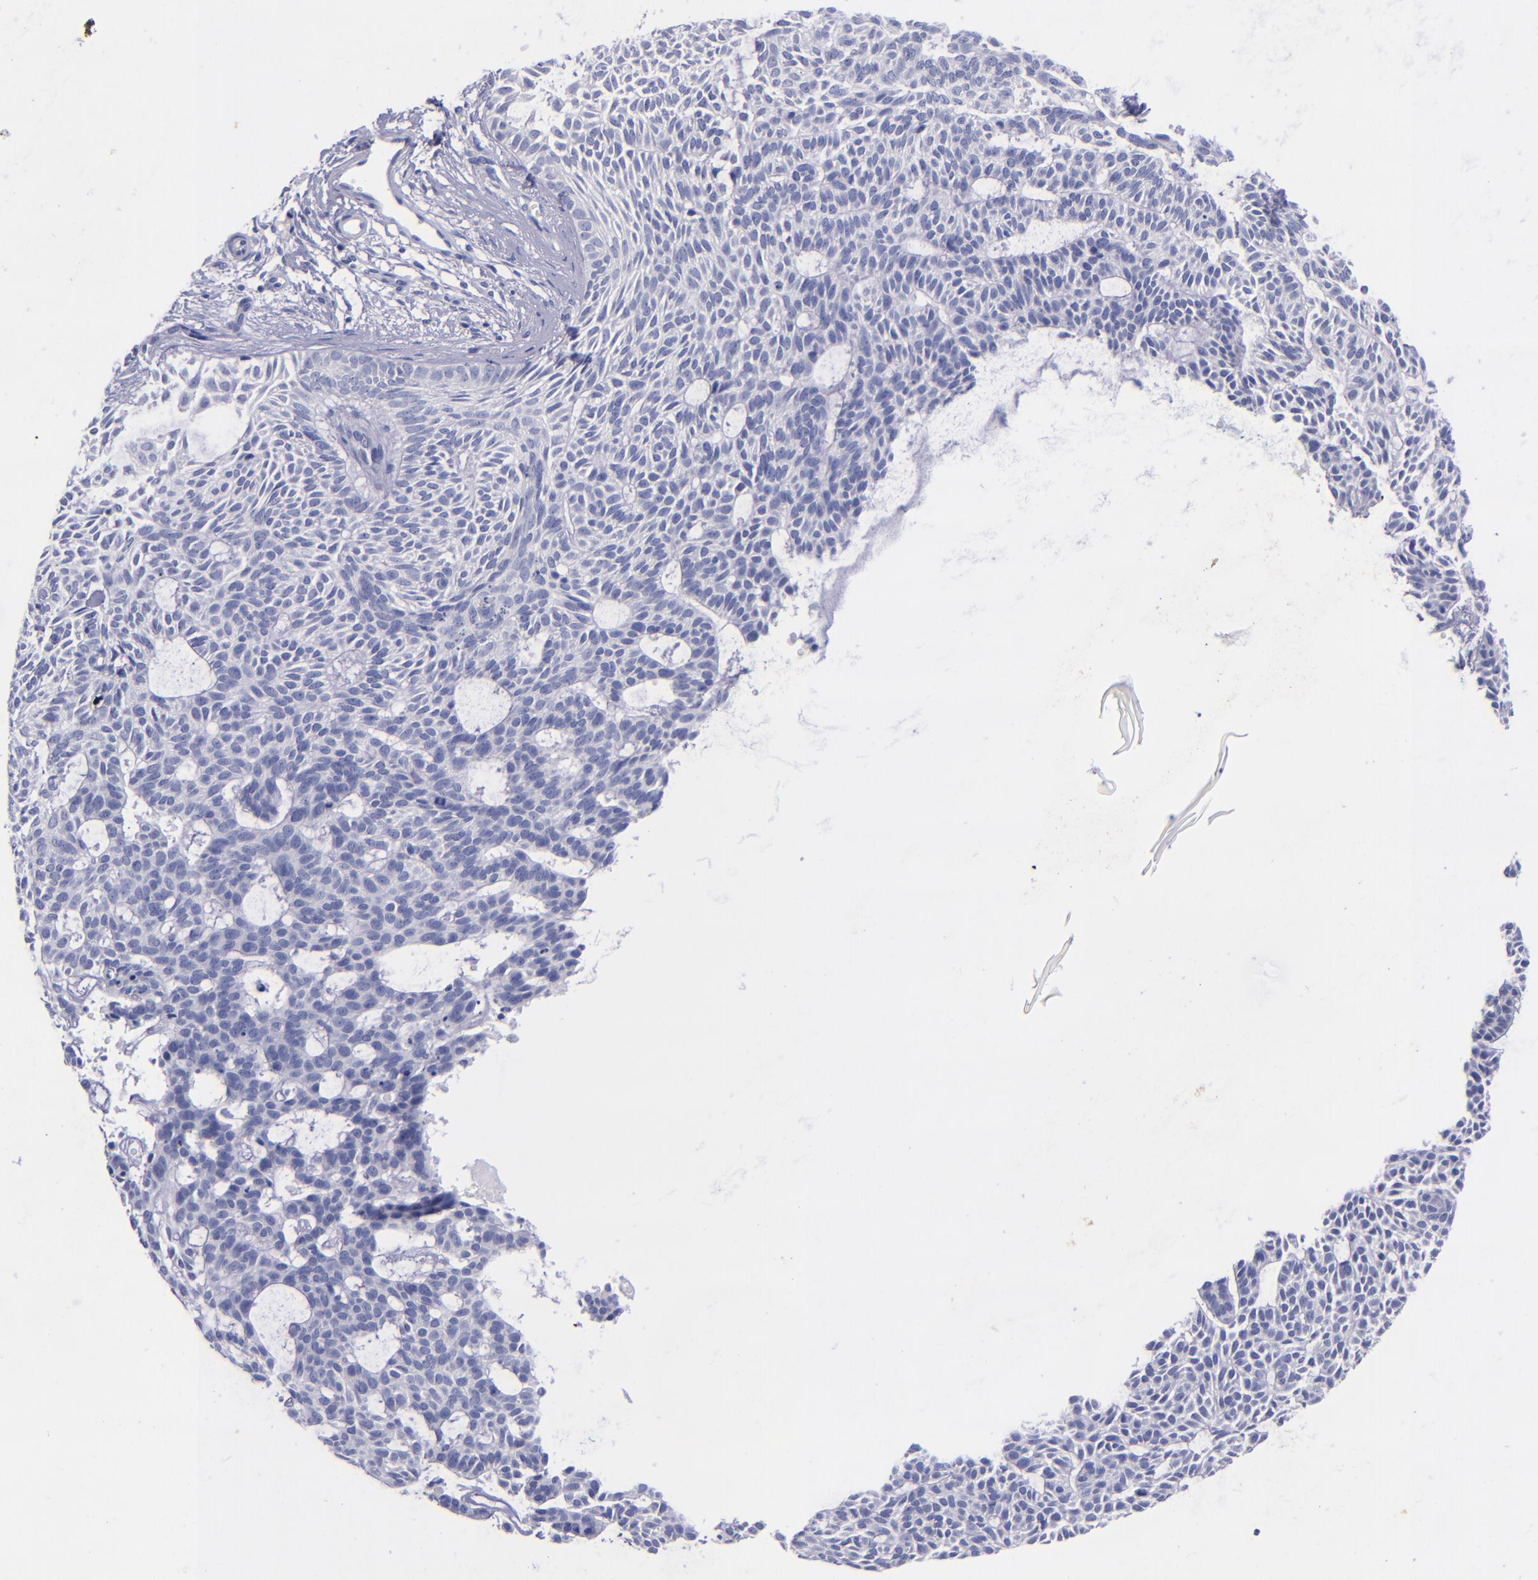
{"staining": {"intensity": "negative", "quantity": "none", "location": "none"}, "tissue": "skin cancer", "cell_type": "Tumor cells", "image_type": "cancer", "snomed": [{"axis": "morphology", "description": "Basal cell carcinoma"}, {"axis": "topography", "description": "Skin"}], "caption": "Tumor cells show no significant positivity in skin cancer.", "gene": "SV2A", "patient": {"sex": "male", "age": 75}}